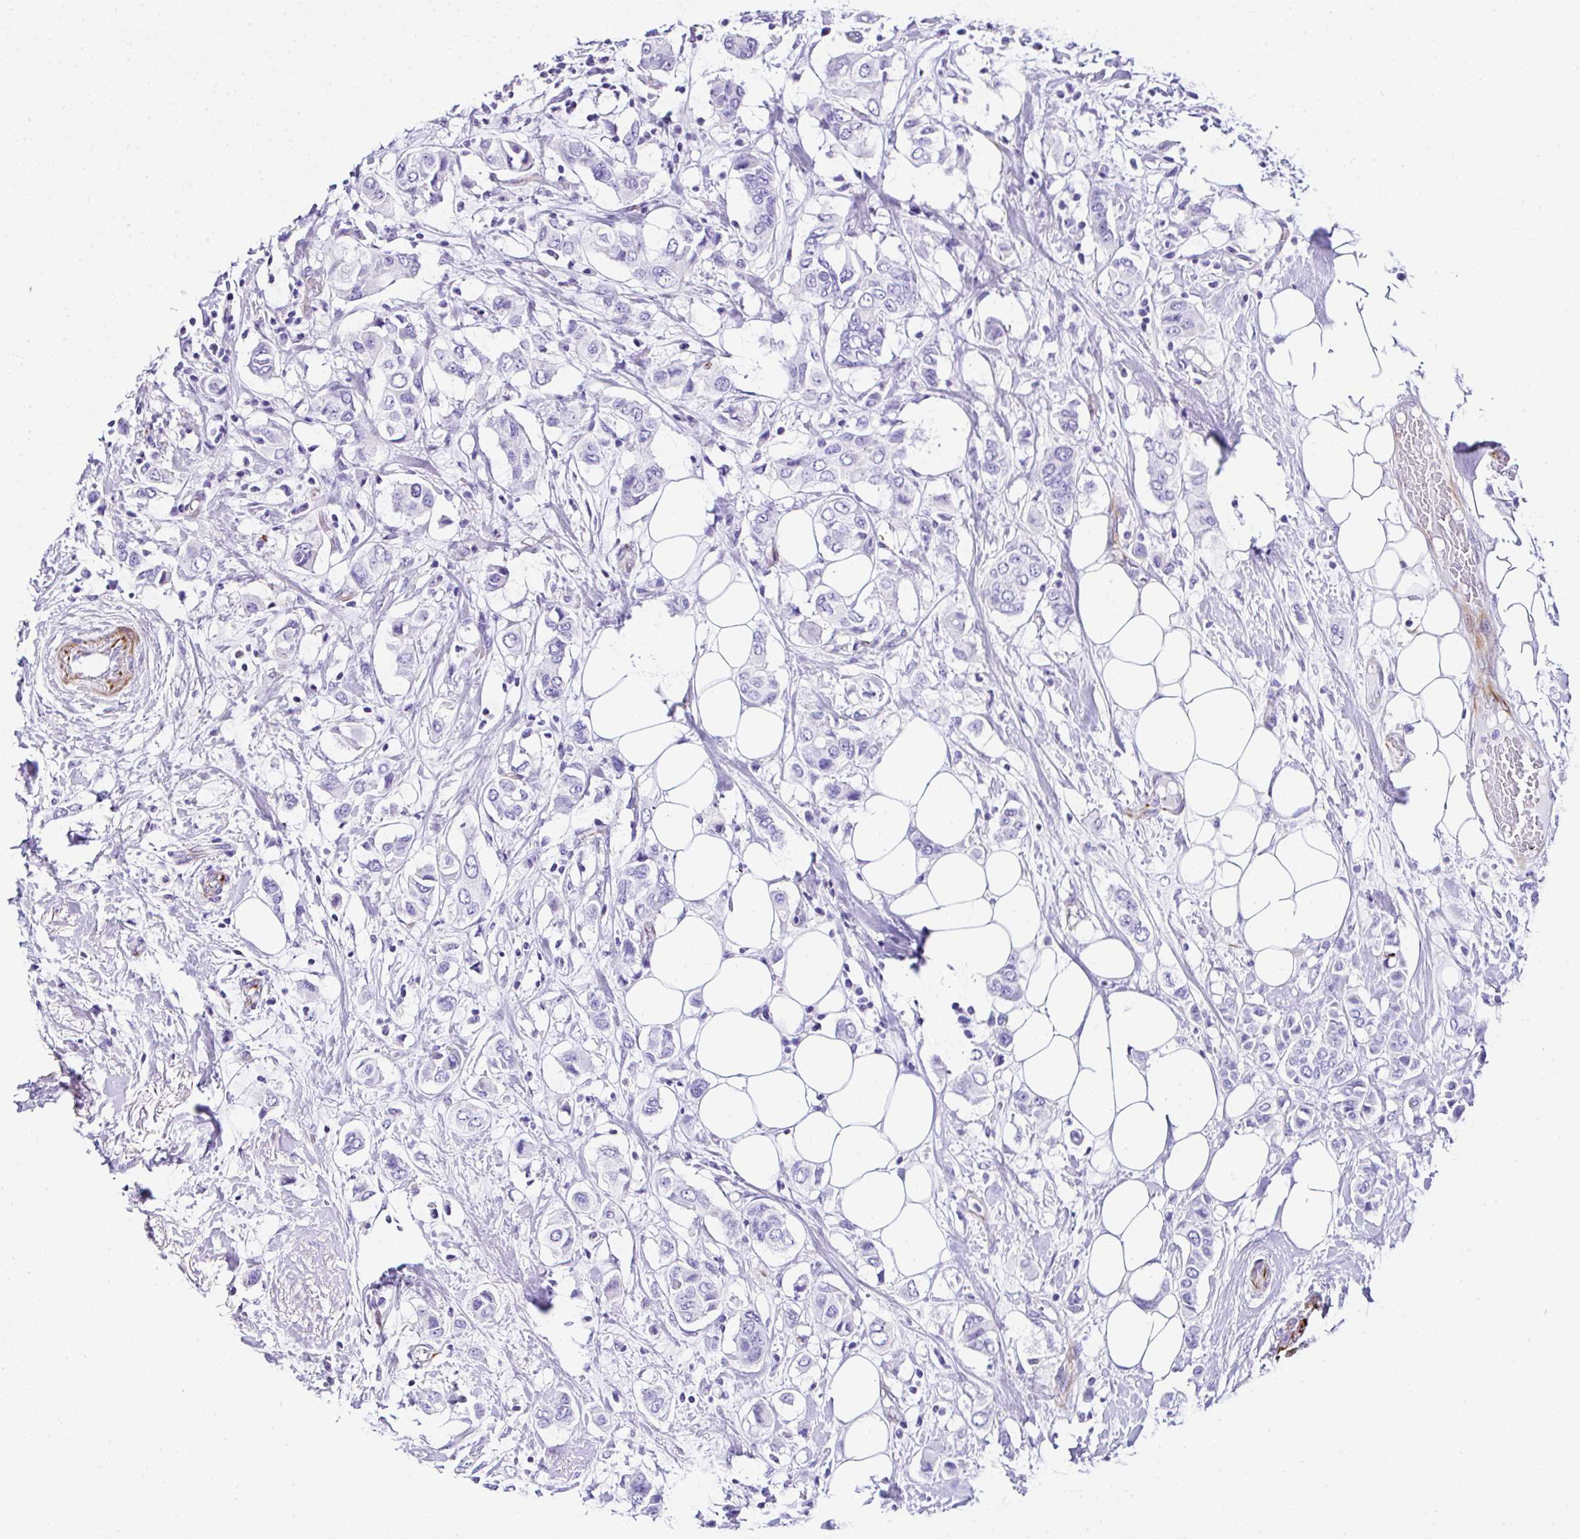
{"staining": {"intensity": "negative", "quantity": "none", "location": "none"}, "tissue": "breast cancer", "cell_type": "Tumor cells", "image_type": "cancer", "snomed": [{"axis": "morphology", "description": "Lobular carcinoma"}, {"axis": "topography", "description": "Breast"}], "caption": "The immunohistochemistry micrograph has no significant positivity in tumor cells of breast cancer (lobular carcinoma) tissue.", "gene": "DEPDC5", "patient": {"sex": "female", "age": 51}}